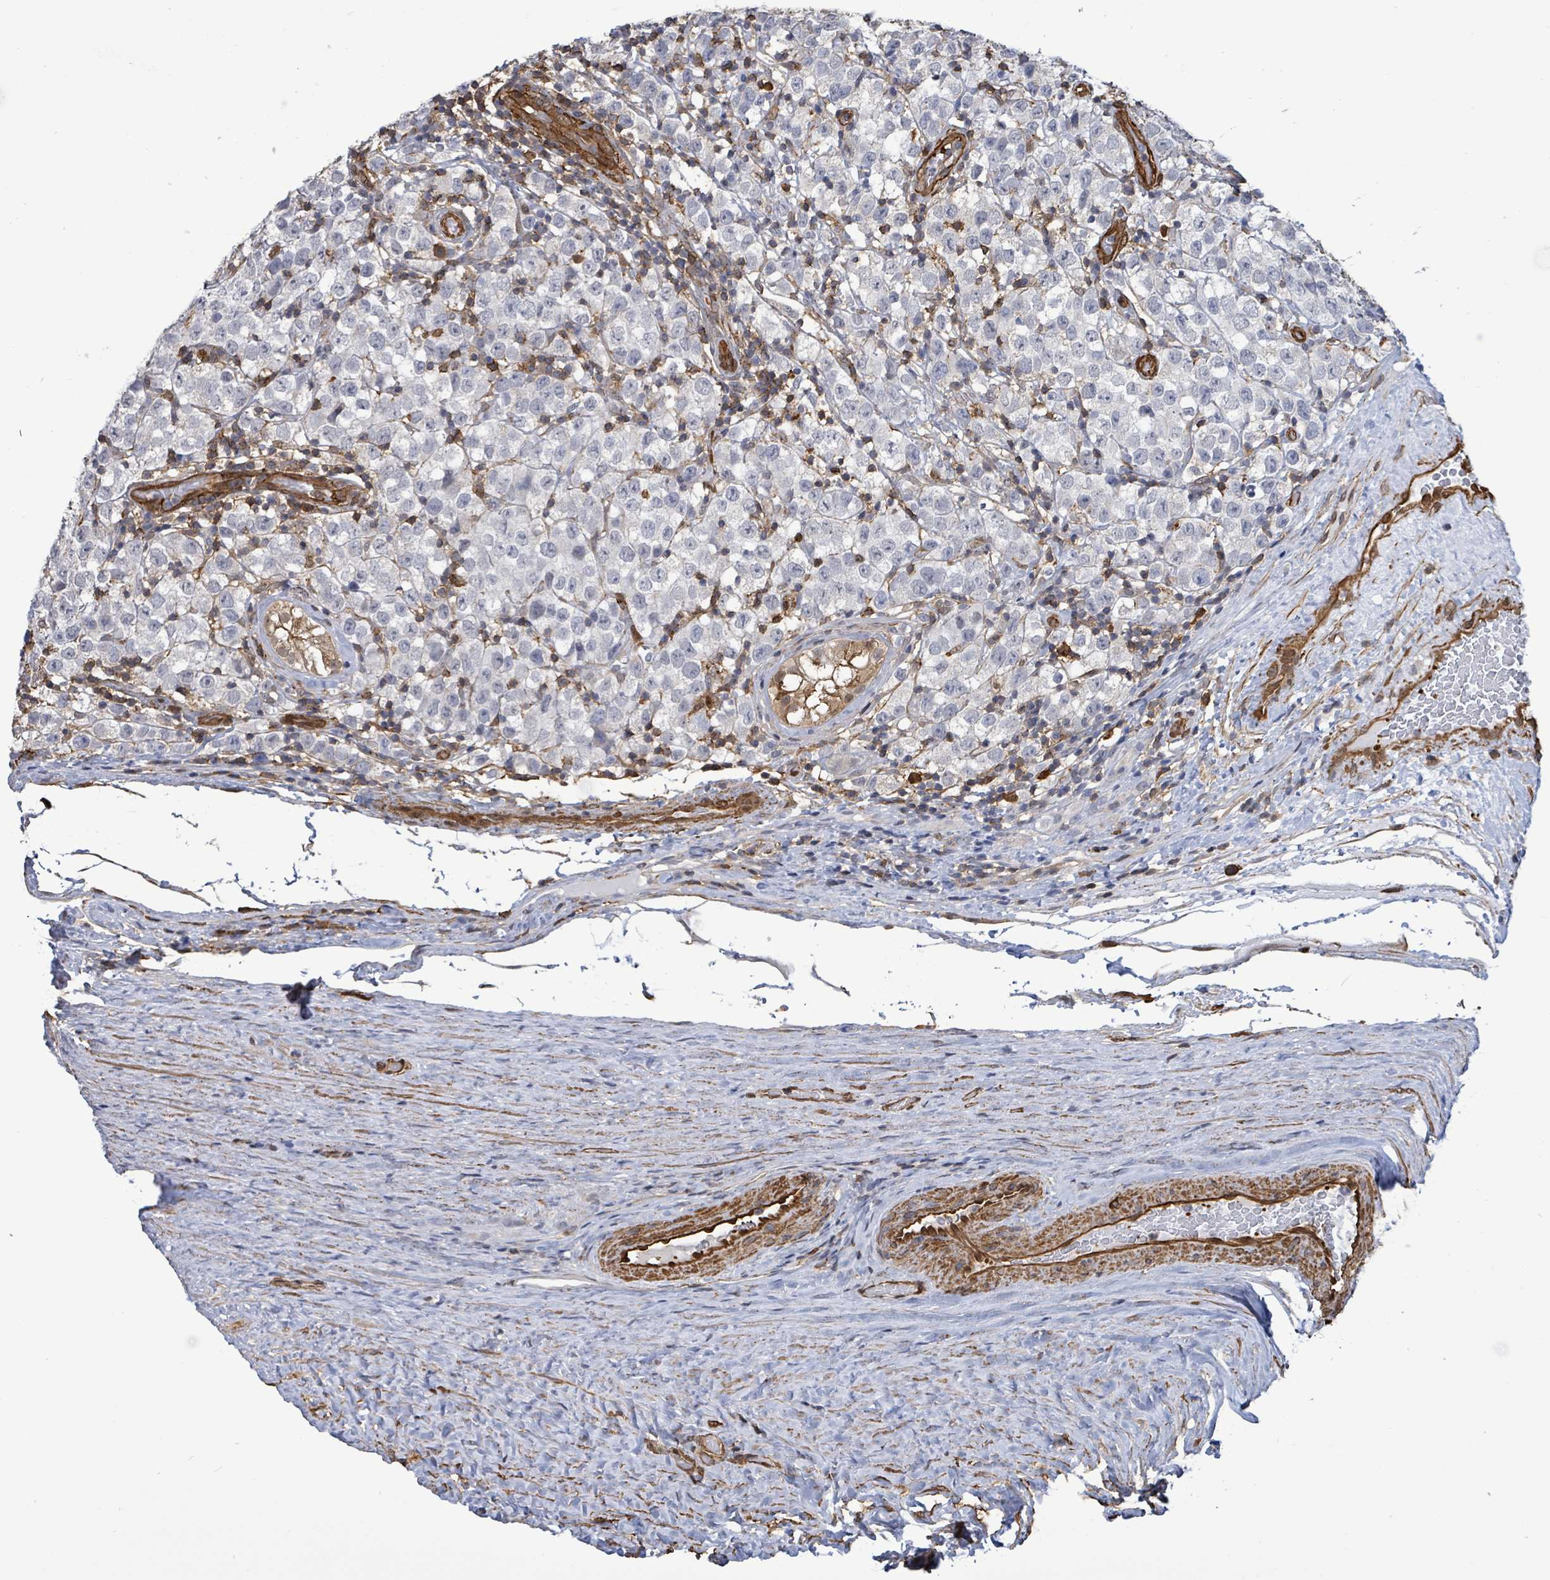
{"staining": {"intensity": "negative", "quantity": "none", "location": "none"}, "tissue": "testis cancer", "cell_type": "Tumor cells", "image_type": "cancer", "snomed": [{"axis": "morphology", "description": "Seminoma, NOS"}, {"axis": "morphology", "description": "Carcinoma, Embryonal, NOS"}, {"axis": "topography", "description": "Testis"}], "caption": "High magnification brightfield microscopy of testis embryonal carcinoma stained with DAB (brown) and counterstained with hematoxylin (blue): tumor cells show no significant expression.", "gene": "PRKRIP1", "patient": {"sex": "male", "age": 41}}